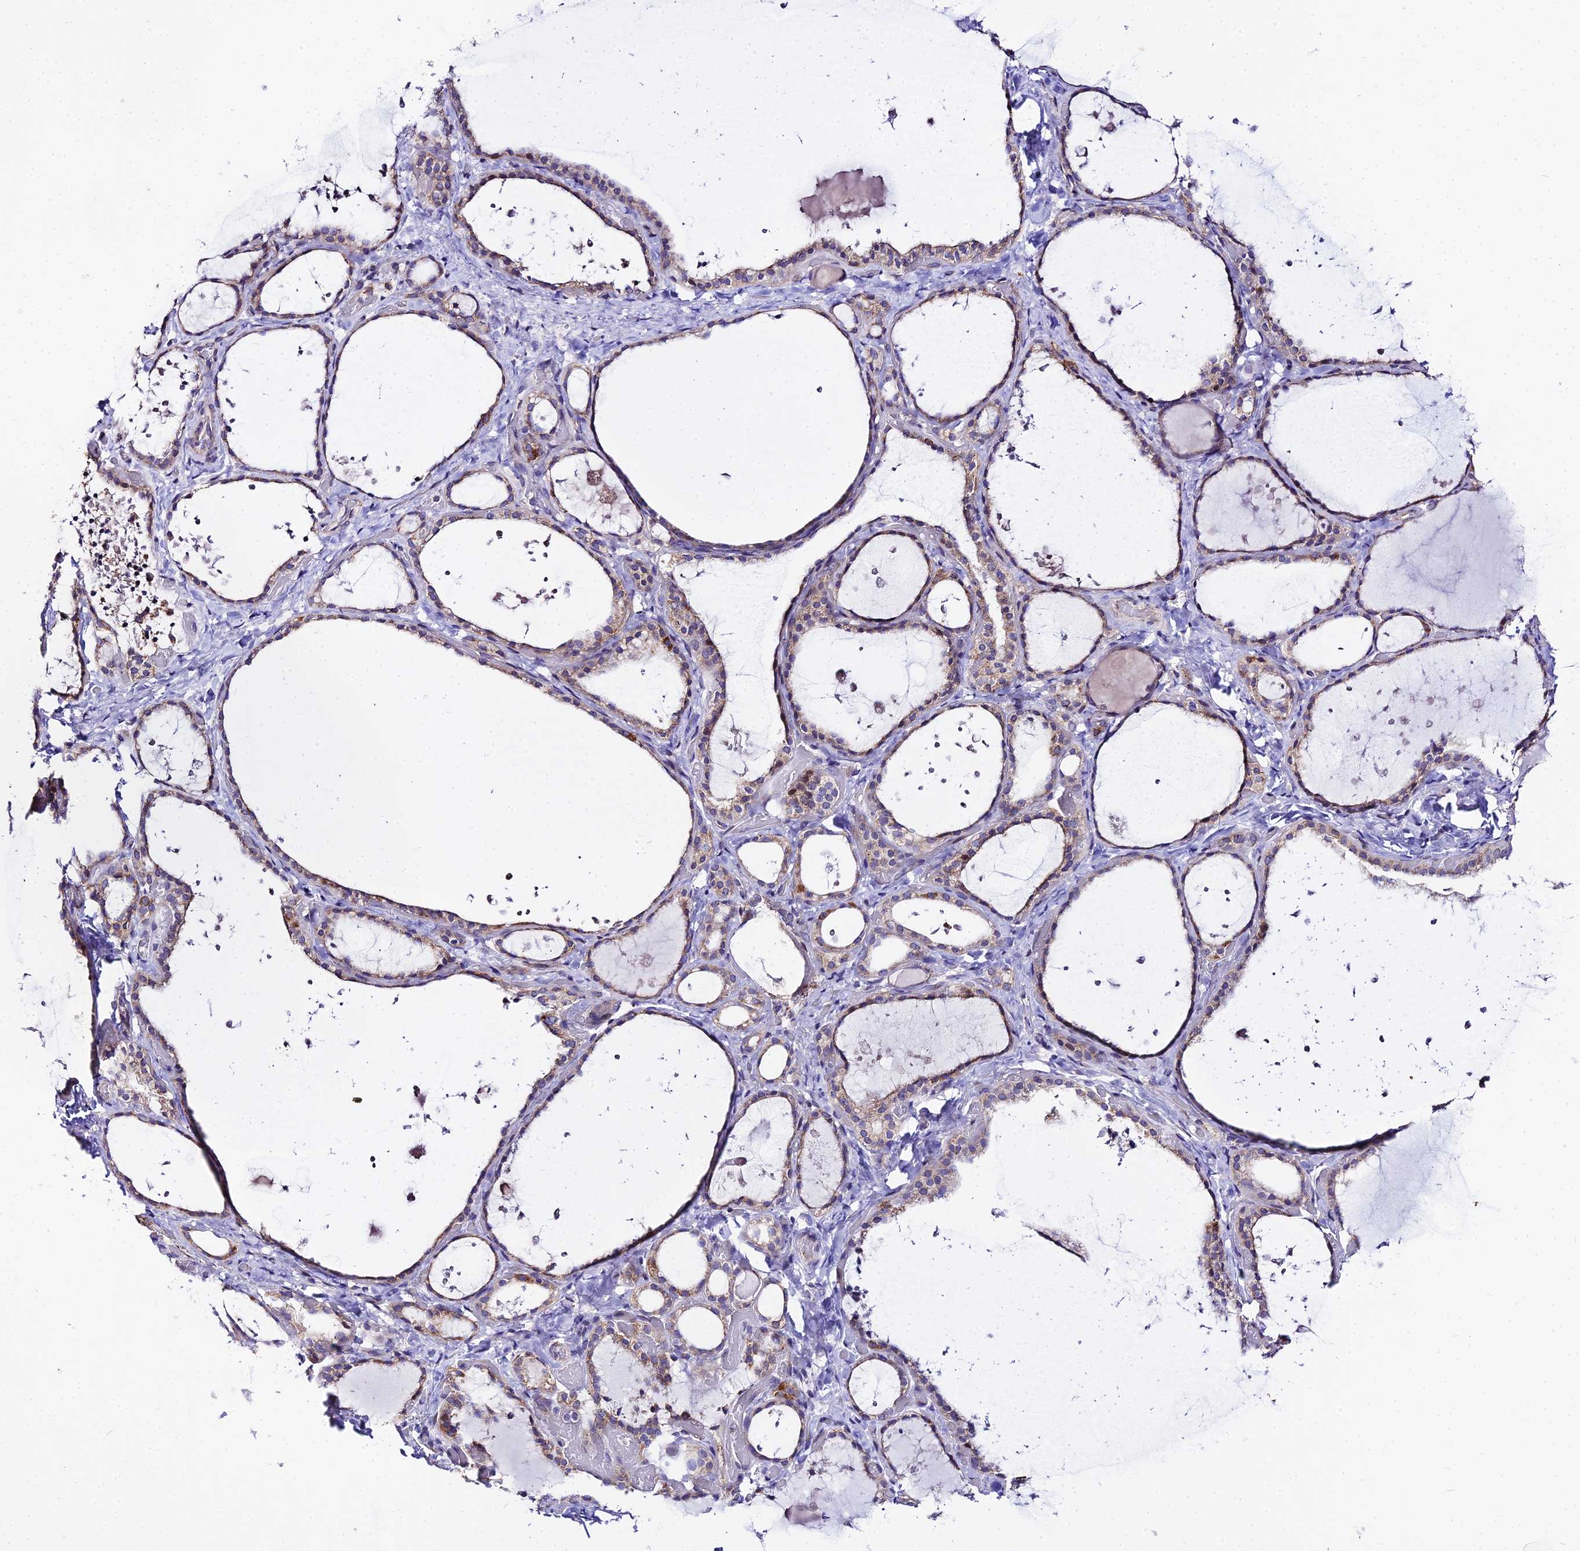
{"staining": {"intensity": "moderate", "quantity": "<25%", "location": "cytoplasmic/membranous"}, "tissue": "thyroid gland", "cell_type": "Glandular cells", "image_type": "normal", "snomed": [{"axis": "morphology", "description": "Normal tissue, NOS"}, {"axis": "topography", "description": "Thyroid gland"}], "caption": "Immunohistochemistry (IHC) histopathology image of benign human thyroid gland stained for a protein (brown), which shows low levels of moderate cytoplasmic/membranous positivity in approximately <25% of glandular cells.", "gene": "ATP5PB", "patient": {"sex": "female", "age": 44}}